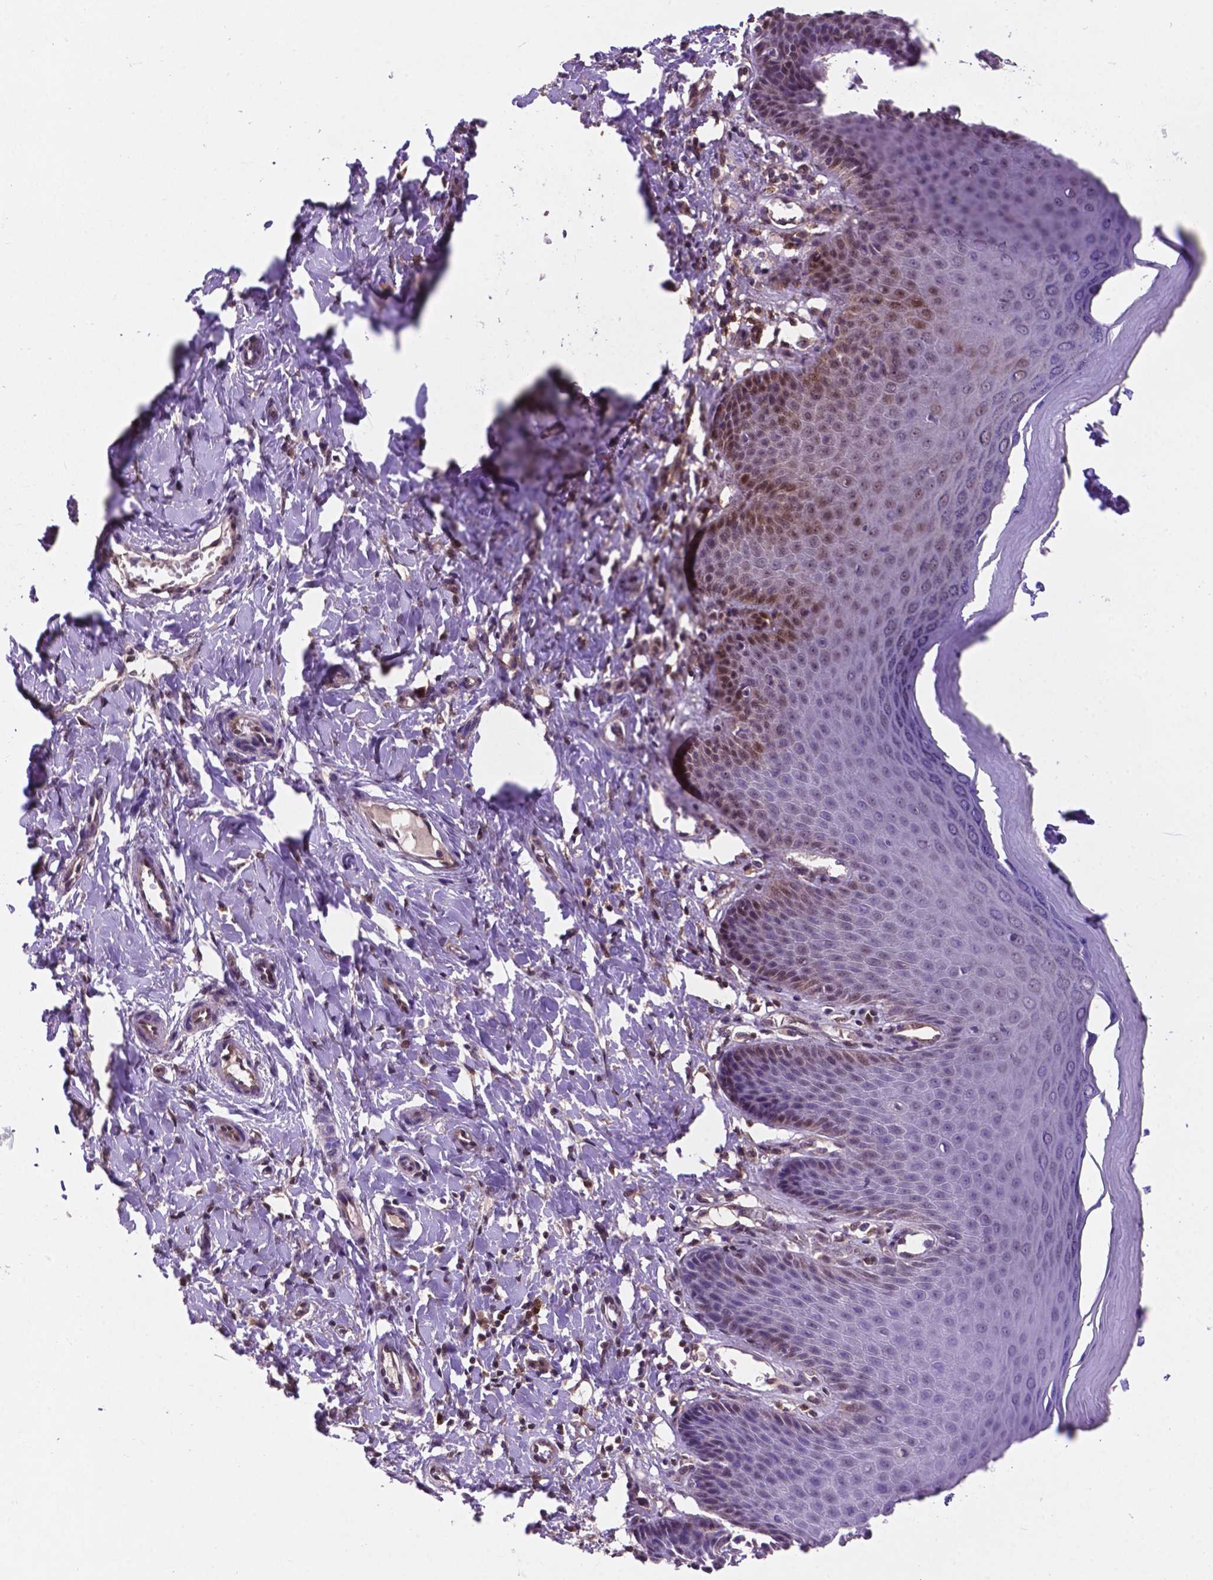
{"staining": {"intensity": "weak", "quantity": "25%-75%", "location": "nuclear"}, "tissue": "vagina", "cell_type": "Squamous epithelial cells", "image_type": "normal", "snomed": [{"axis": "morphology", "description": "Normal tissue, NOS"}, {"axis": "topography", "description": "Vagina"}], "caption": "Human vagina stained for a protein (brown) displays weak nuclear positive staining in about 25%-75% of squamous epithelial cells.", "gene": "UBE2L6", "patient": {"sex": "female", "age": 83}}